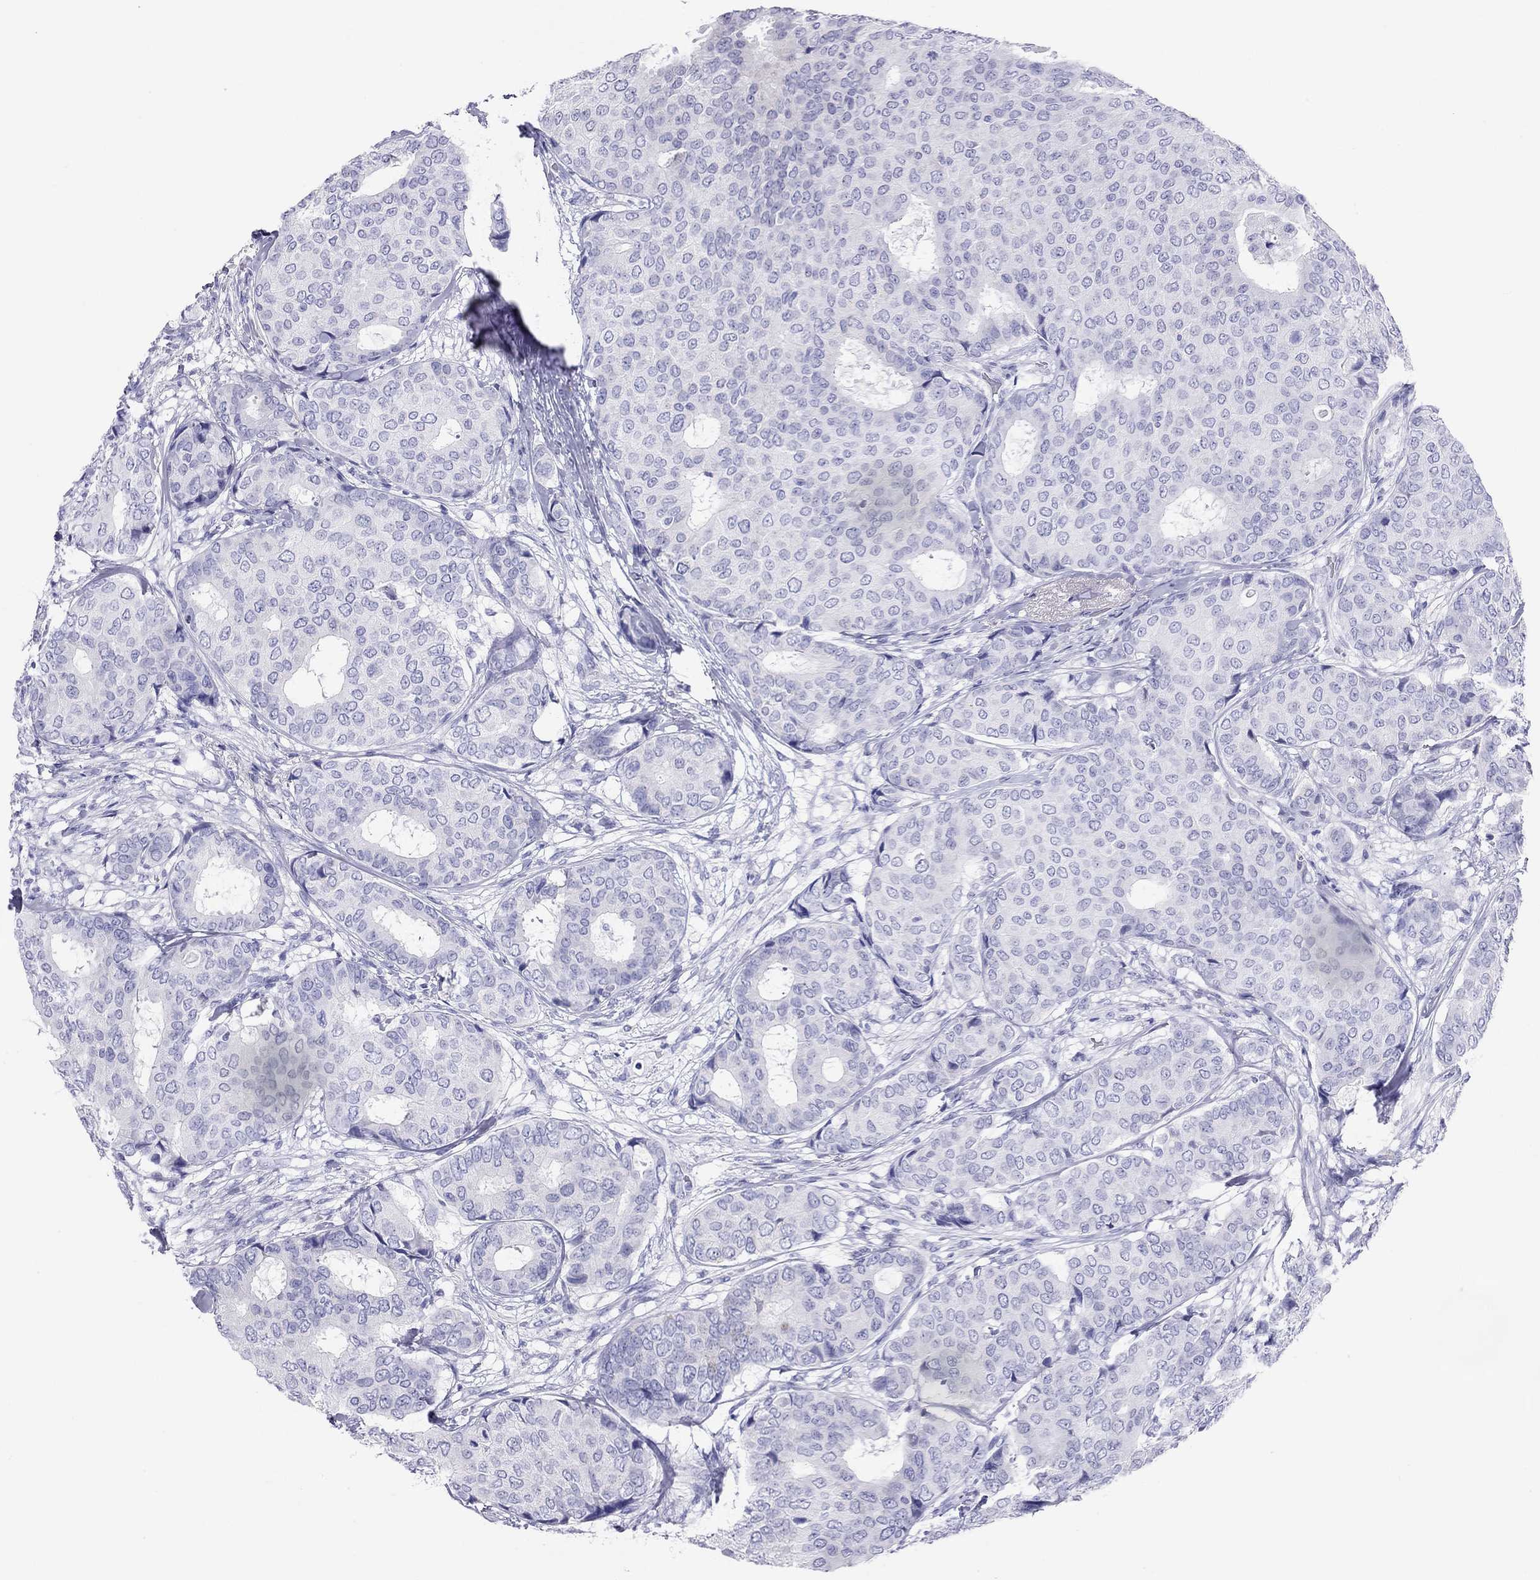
{"staining": {"intensity": "negative", "quantity": "none", "location": "none"}, "tissue": "breast cancer", "cell_type": "Tumor cells", "image_type": "cancer", "snomed": [{"axis": "morphology", "description": "Duct carcinoma"}, {"axis": "topography", "description": "Breast"}], "caption": "IHC image of breast cancer stained for a protein (brown), which displays no staining in tumor cells.", "gene": "DPY19L2", "patient": {"sex": "female", "age": 75}}